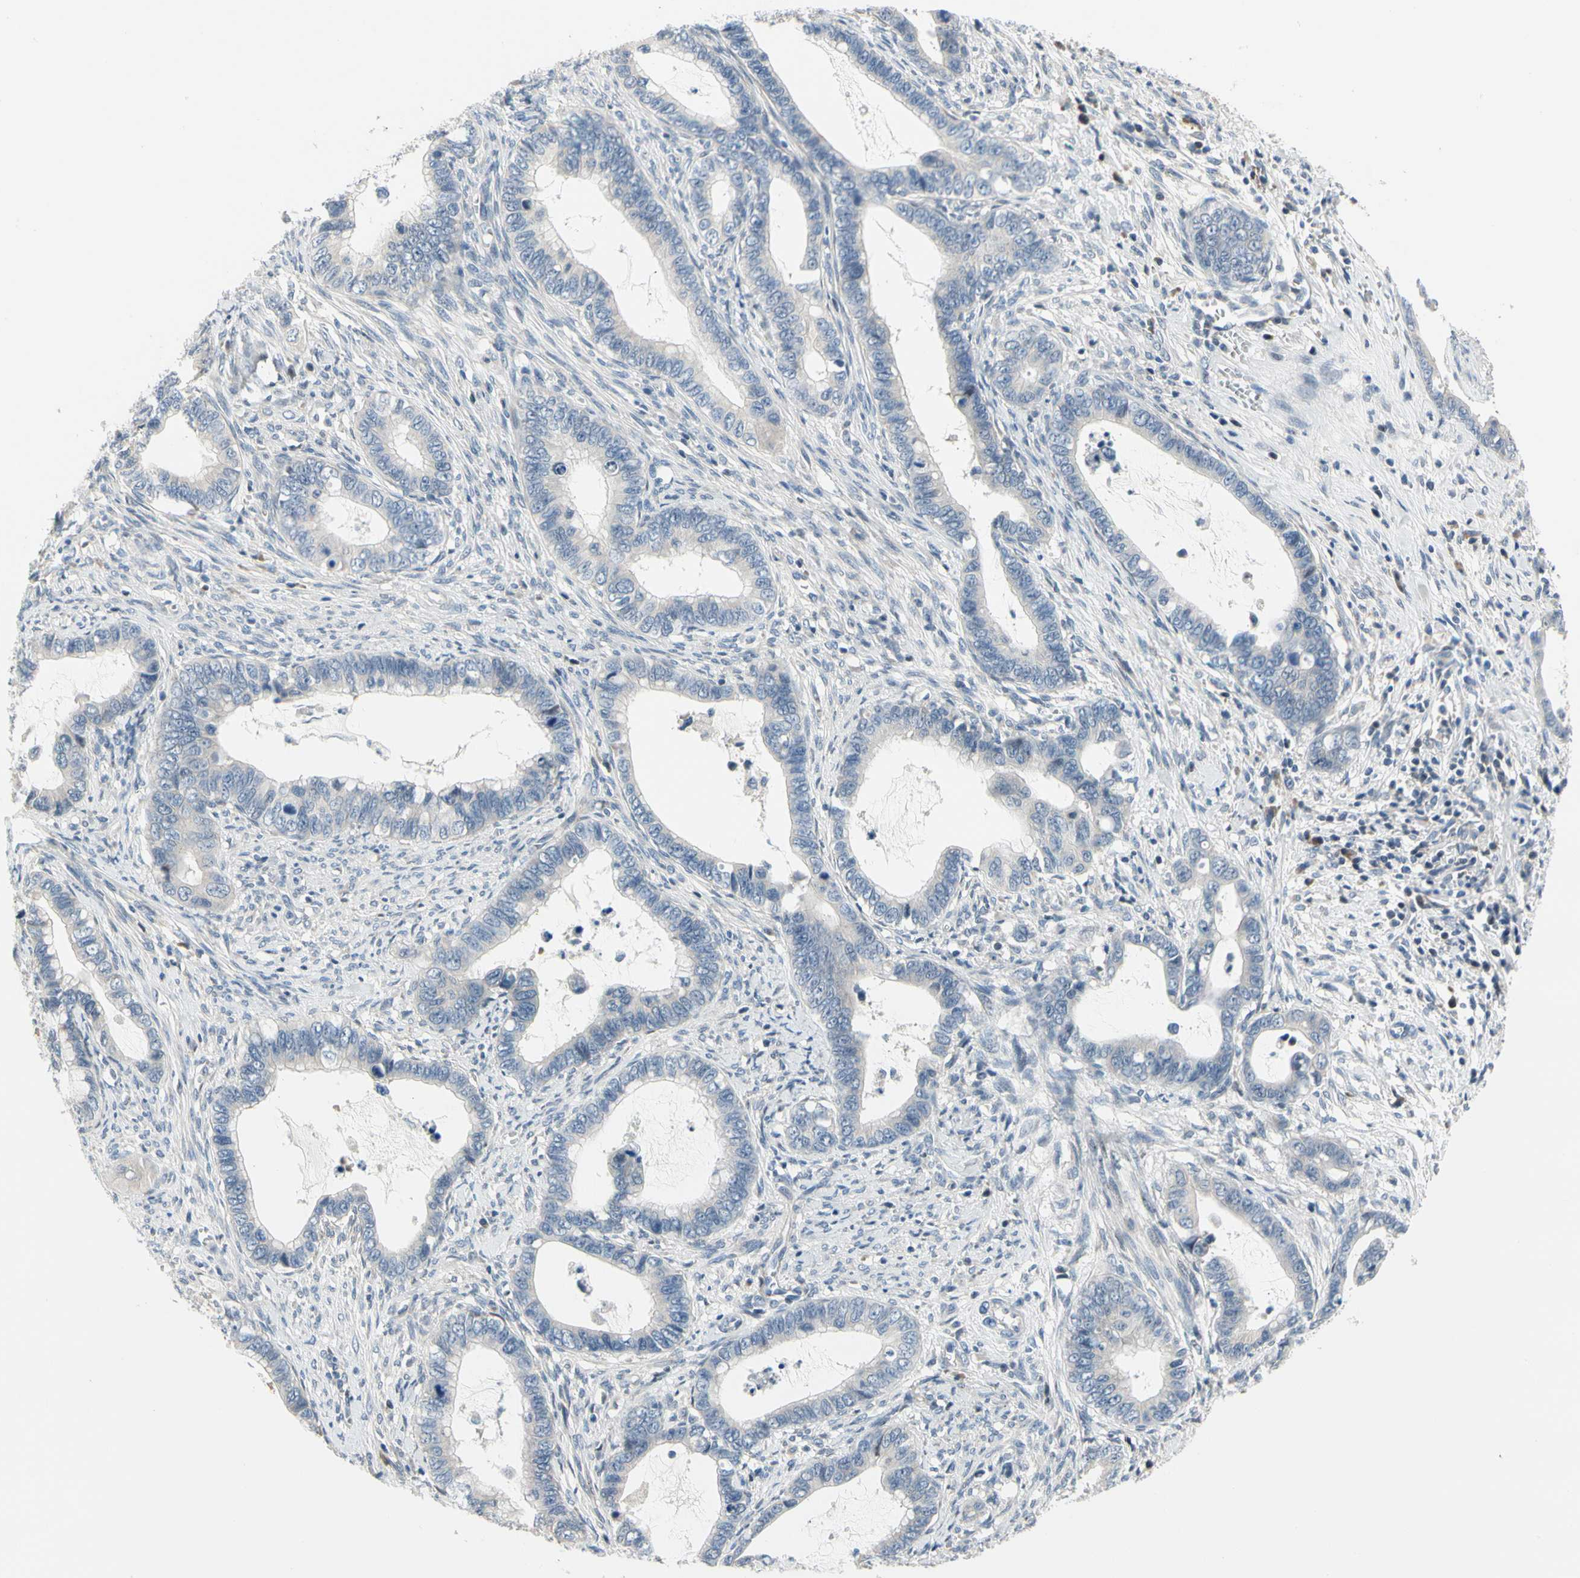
{"staining": {"intensity": "negative", "quantity": "none", "location": "none"}, "tissue": "cervical cancer", "cell_type": "Tumor cells", "image_type": "cancer", "snomed": [{"axis": "morphology", "description": "Adenocarcinoma, NOS"}, {"axis": "topography", "description": "Cervix"}], "caption": "Cervical adenocarcinoma stained for a protein using IHC demonstrates no positivity tumor cells.", "gene": "NFASC", "patient": {"sex": "female", "age": 44}}